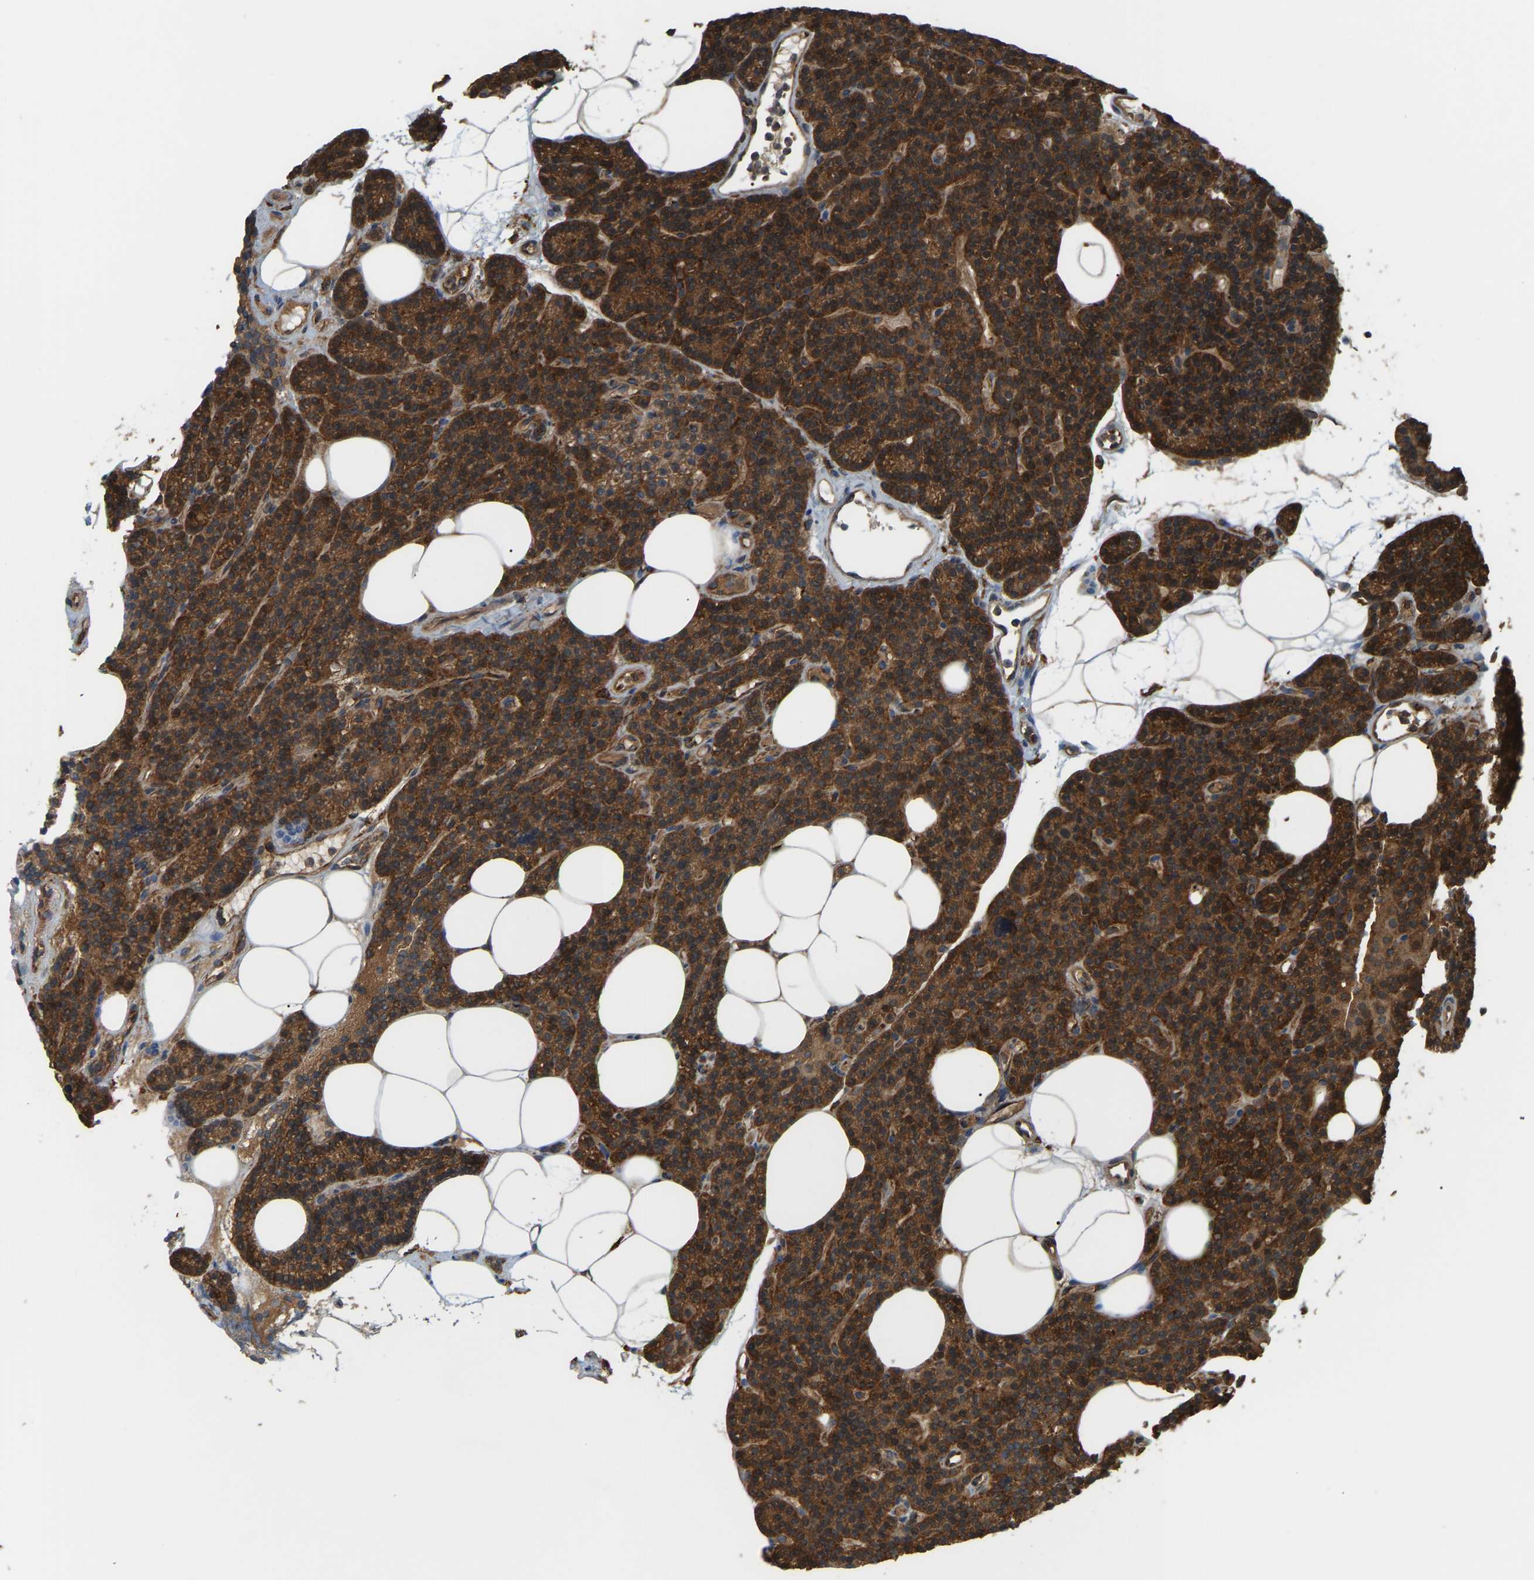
{"staining": {"intensity": "strong", "quantity": ">75%", "location": "cytoplasmic/membranous"}, "tissue": "parathyroid gland", "cell_type": "Glandular cells", "image_type": "normal", "snomed": [{"axis": "morphology", "description": "Normal tissue, NOS"}, {"axis": "morphology", "description": "Adenoma, NOS"}, {"axis": "topography", "description": "Parathyroid gland"}], "caption": "This histopathology image demonstrates normal parathyroid gland stained with immunohistochemistry to label a protein in brown. The cytoplasmic/membranous of glandular cells show strong positivity for the protein. Nuclei are counter-stained blue.", "gene": "PICALM", "patient": {"sex": "female", "age": 43}}